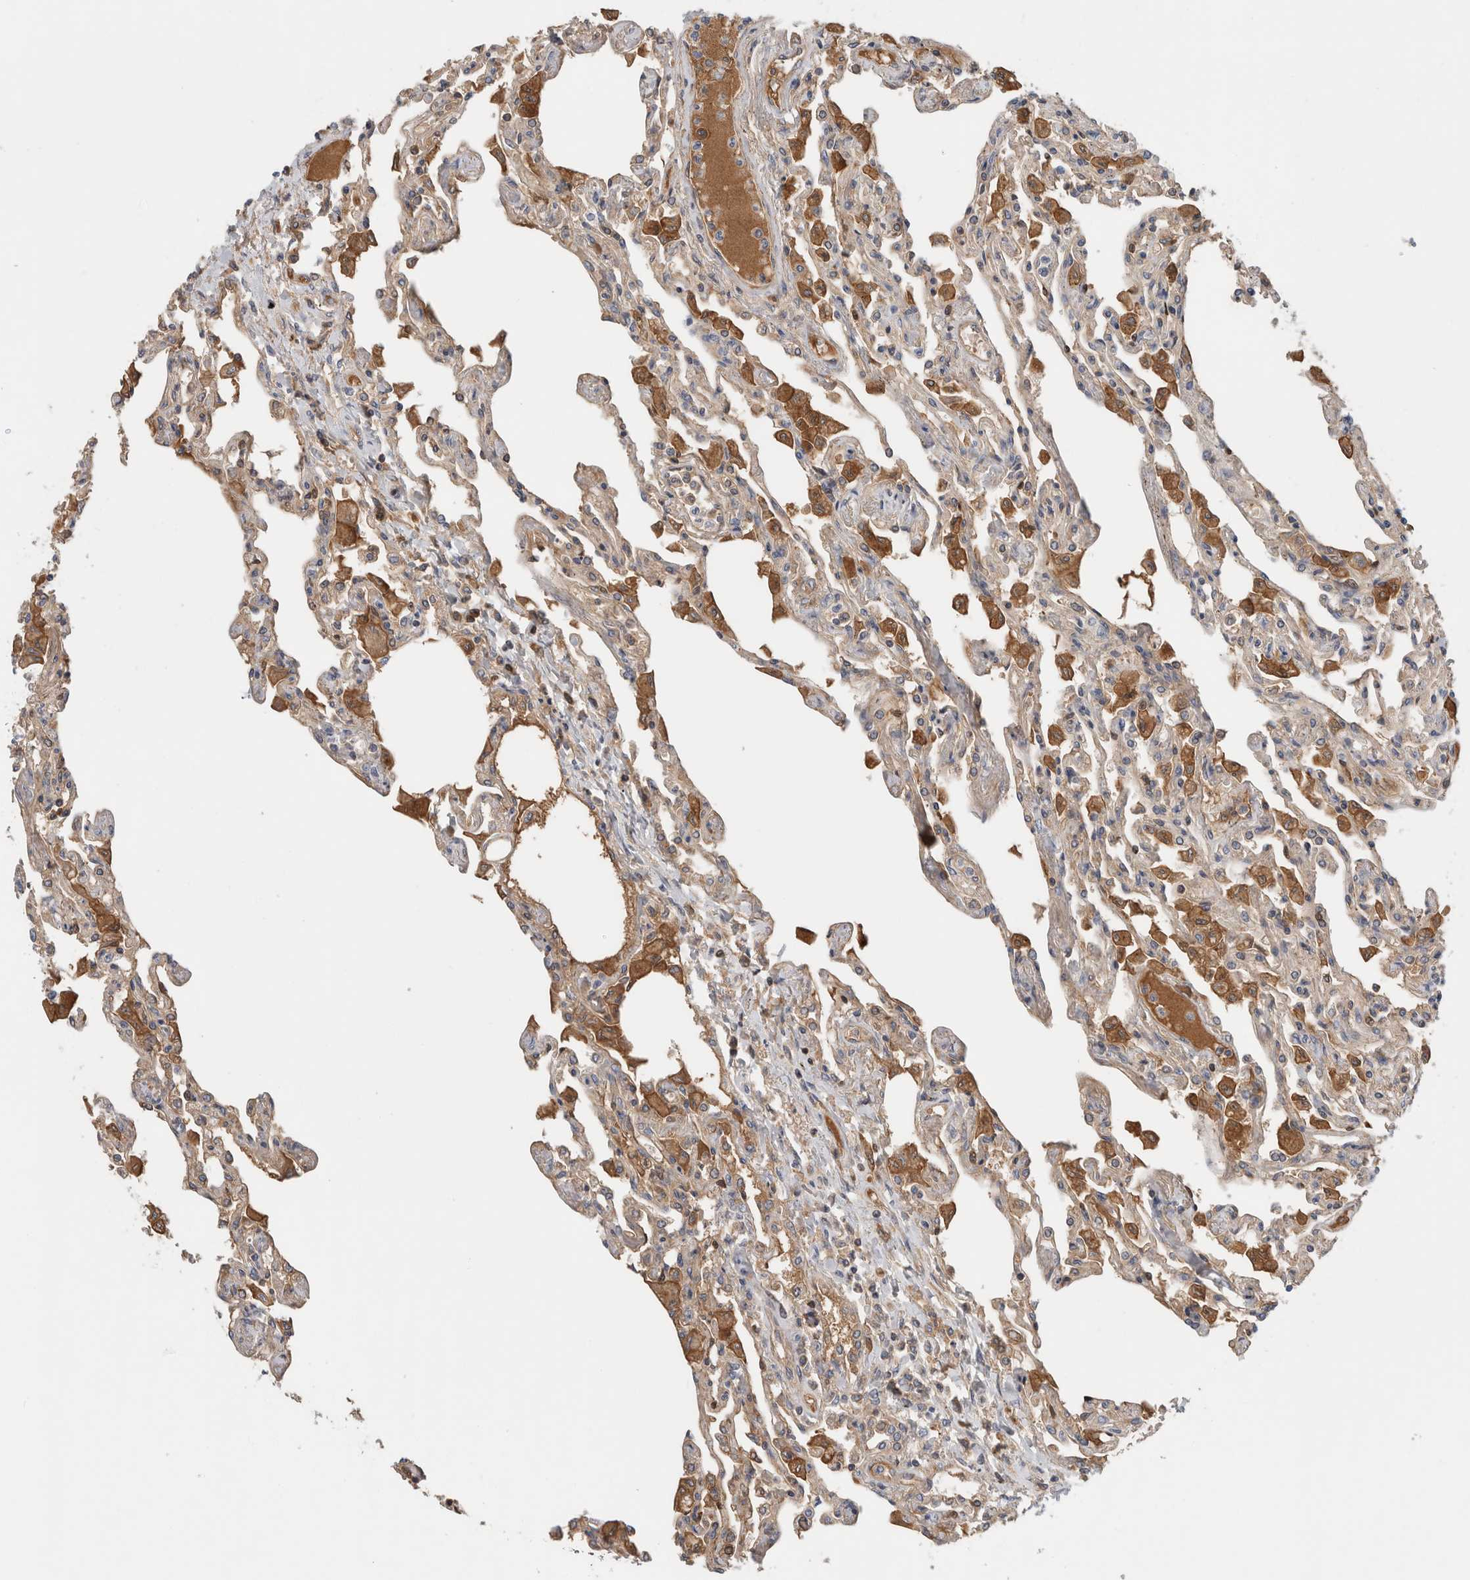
{"staining": {"intensity": "weak", "quantity": "25%-75%", "location": "cytoplasmic/membranous"}, "tissue": "lung", "cell_type": "Alveolar cells", "image_type": "normal", "snomed": [{"axis": "morphology", "description": "Normal tissue, NOS"}, {"axis": "topography", "description": "Bronchus"}, {"axis": "topography", "description": "Lung"}], "caption": "An IHC micrograph of benign tissue is shown. Protein staining in brown shows weak cytoplasmic/membranous positivity in lung within alveolar cells. The protein of interest is stained brown, and the nuclei are stained in blue (DAB (3,3'-diaminobenzidine) IHC with brightfield microscopy, high magnification).", "gene": "CFI", "patient": {"sex": "female", "age": 49}}